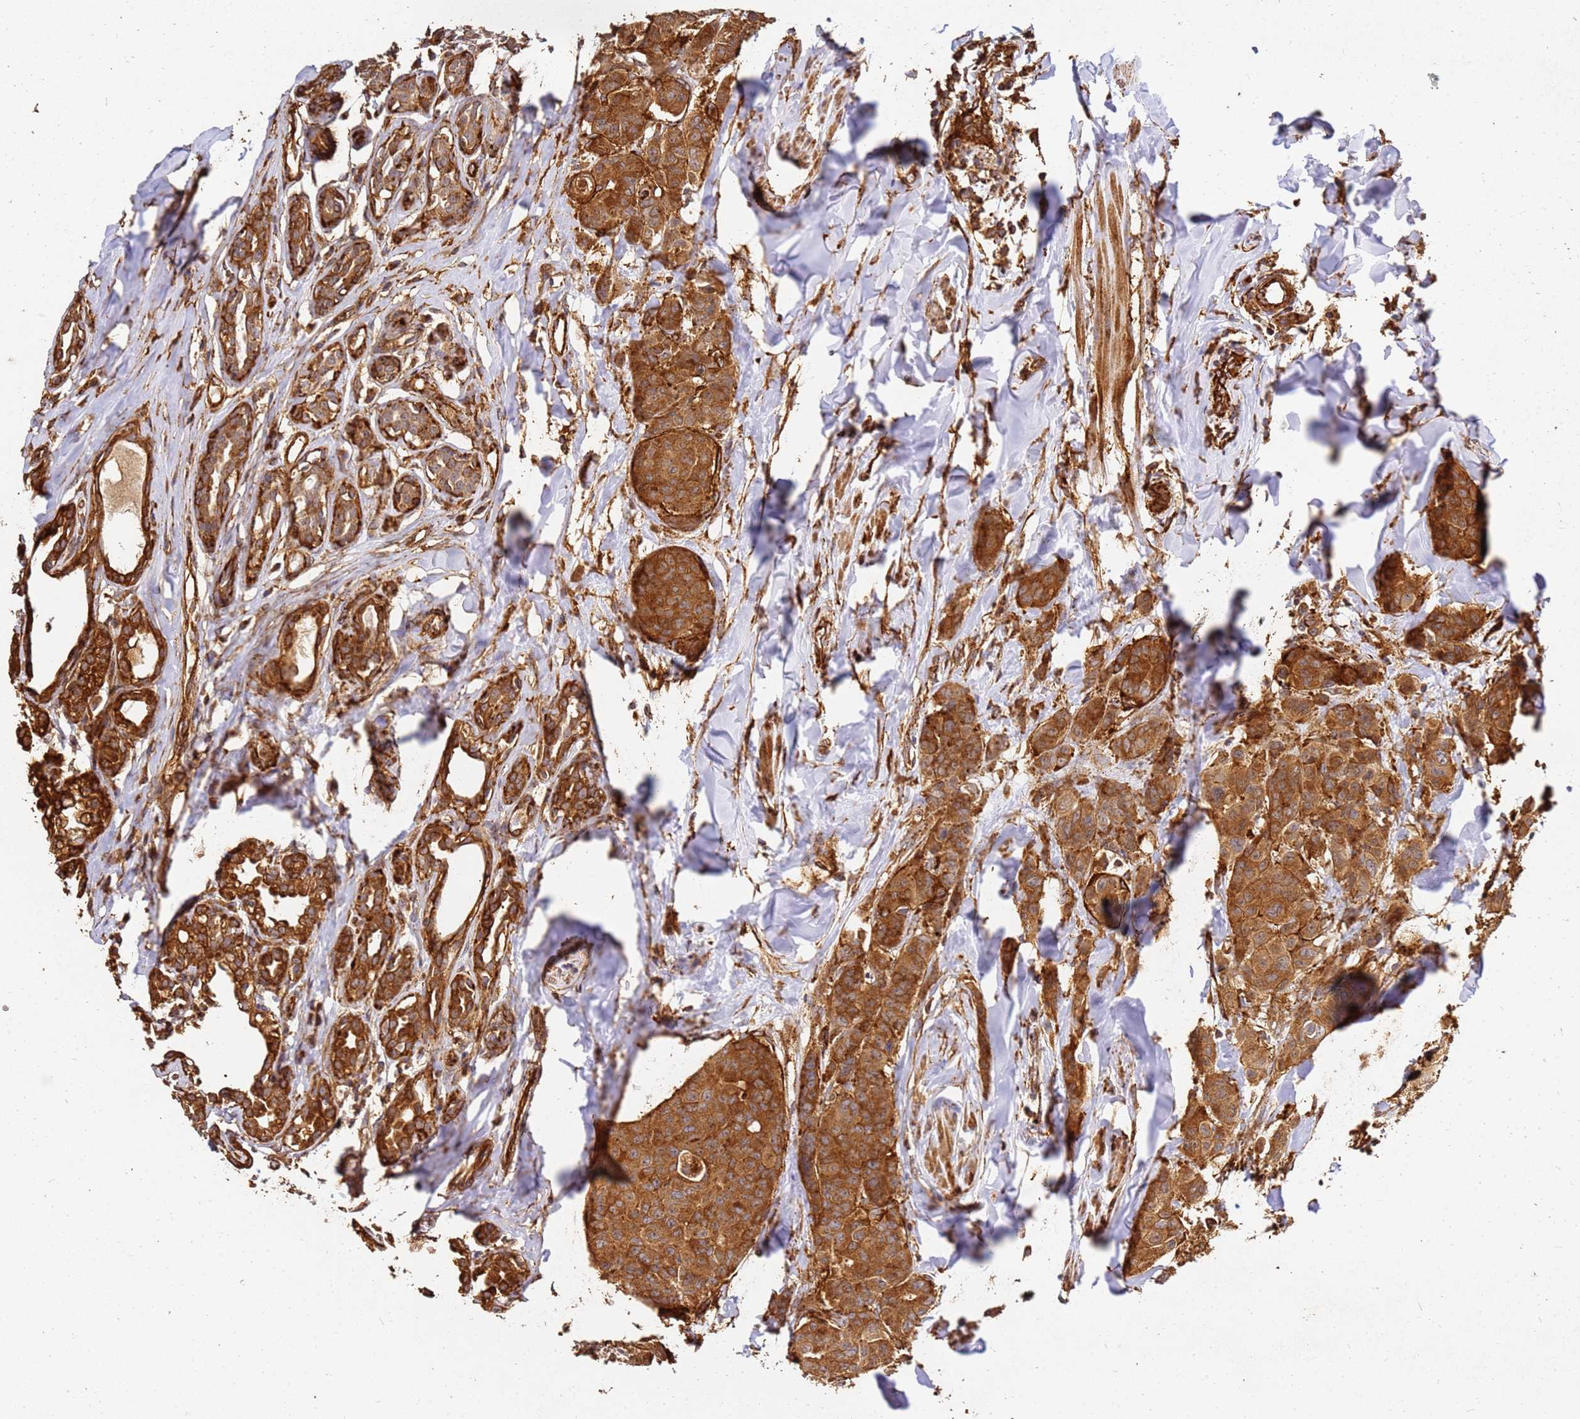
{"staining": {"intensity": "strong", "quantity": ">75%", "location": "cytoplasmic/membranous"}, "tissue": "breast cancer", "cell_type": "Tumor cells", "image_type": "cancer", "snomed": [{"axis": "morphology", "description": "Duct carcinoma"}, {"axis": "topography", "description": "Breast"}], "caption": "Protein staining displays strong cytoplasmic/membranous staining in about >75% of tumor cells in breast cancer.", "gene": "DVL3", "patient": {"sex": "female", "age": 40}}